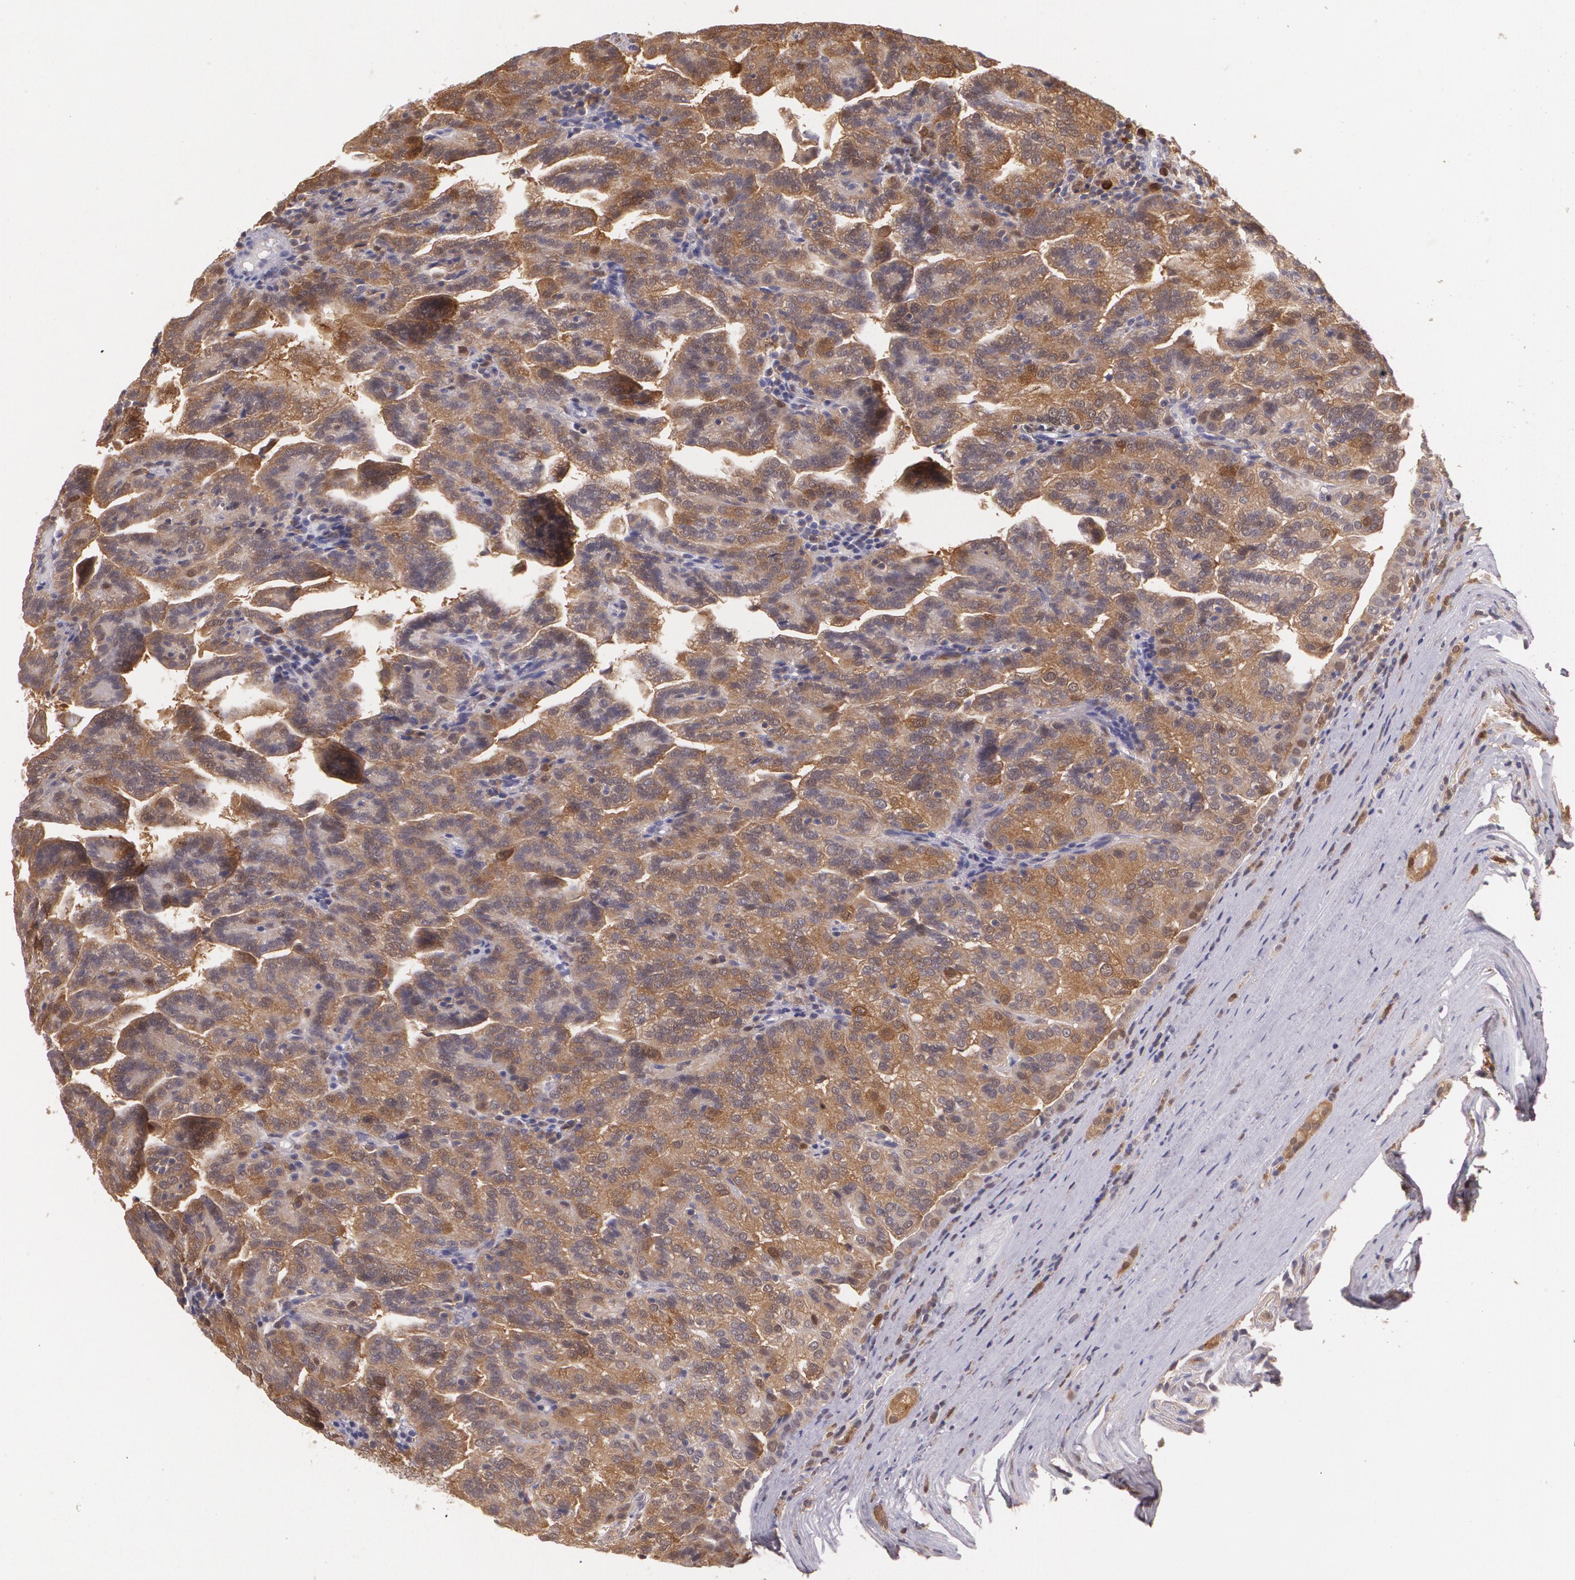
{"staining": {"intensity": "strong", "quantity": ">75%", "location": "cytoplasmic/membranous"}, "tissue": "renal cancer", "cell_type": "Tumor cells", "image_type": "cancer", "snomed": [{"axis": "morphology", "description": "Adenocarcinoma, NOS"}, {"axis": "topography", "description": "Kidney"}], "caption": "Immunohistochemistry staining of renal cancer, which displays high levels of strong cytoplasmic/membranous expression in about >75% of tumor cells indicating strong cytoplasmic/membranous protein positivity. The staining was performed using DAB (brown) for protein detection and nuclei were counterstained in hematoxylin (blue).", "gene": "HSPH1", "patient": {"sex": "male", "age": 61}}